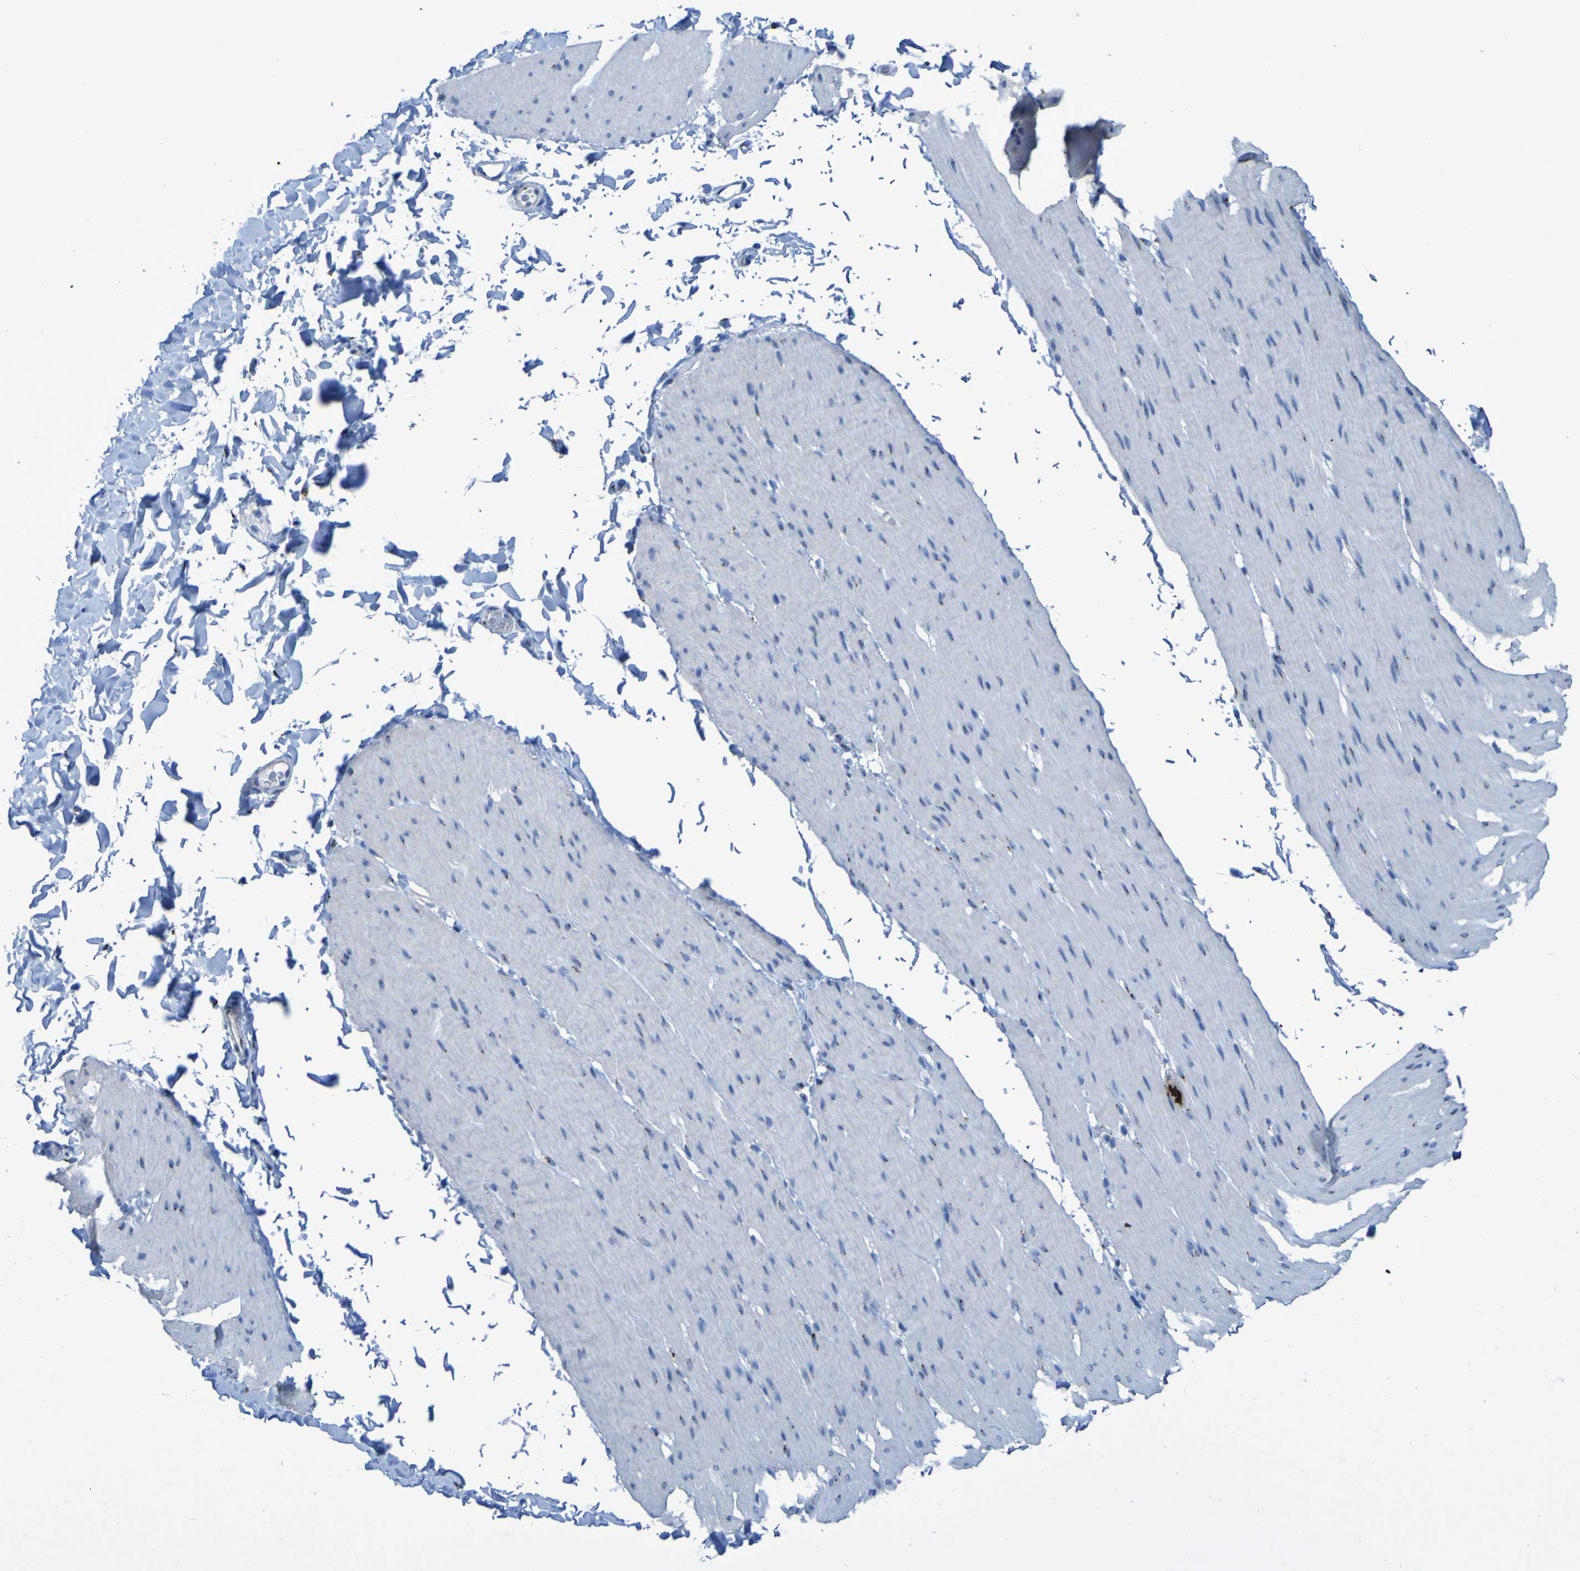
{"staining": {"intensity": "moderate", "quantity": "25%-75%", "location": "cytoplasmic/membranous"}, "tissue": "smooth muscle", "cell_type": "Smooth muscle cells", "image_type": "normal", "snomed": [{"axis": "morphology", "description": "Normal tissue, NOS"}, {"axis": "topography", "description": "Smooth muscle"}, {"axis": "topography", "description": "Colon"}], "caption": "Smooth muscle stained with DAB (3,3'-diaminobenzidine) immunohistochemistry shows medium levels of moderate cytoplasmic/membranous expression in about 25%-75% of smooth muscle cells. (DAB IHC with brightfield microscopy, high magnification).", "gene": "GOLM1", "patient": {"sex": "male", "age": 67}}